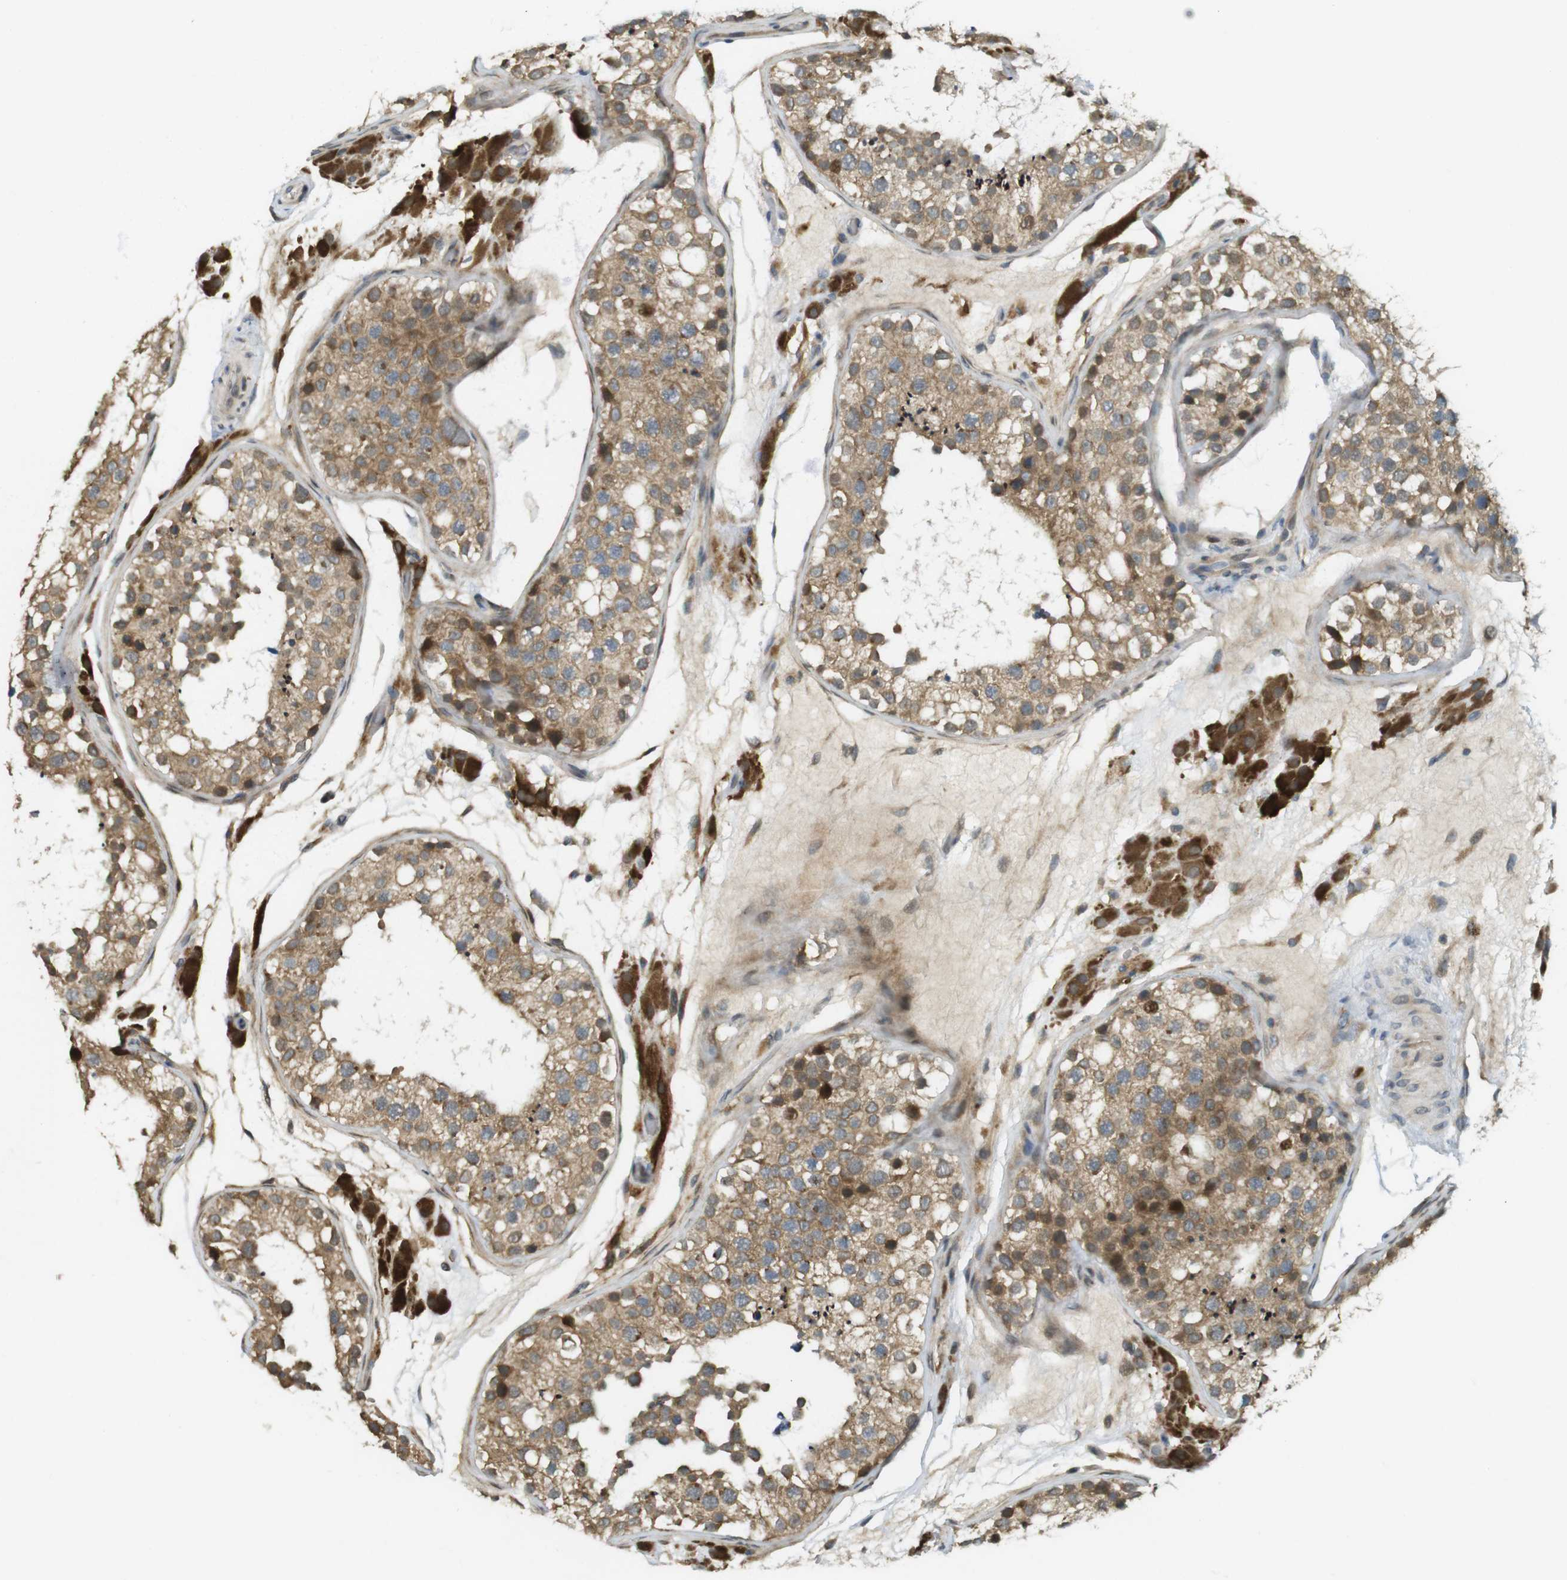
{"staining": {"intensity": "moderate", "quantity": ">75%", "location": "cytoplasmic/membranous"}, "tissue": "testis", "cell_type": "Cells in seminiferous ducts", "image_type": "normal", "snomed": [{"axis": "morphology", "description": "Normal tissue, NOS"}, {"axis": "topography", "description": "Testis"}], "caption": "A histopathology image of testis stained for a protein shows moderate cytoplasmic/membranous brown staining in cells in seminiferous ducts. (Brightfield microscopy of DAB IHC at high magnification).", "gene": "CLRN3", "patient": {"sex": "male", "age": 26}}